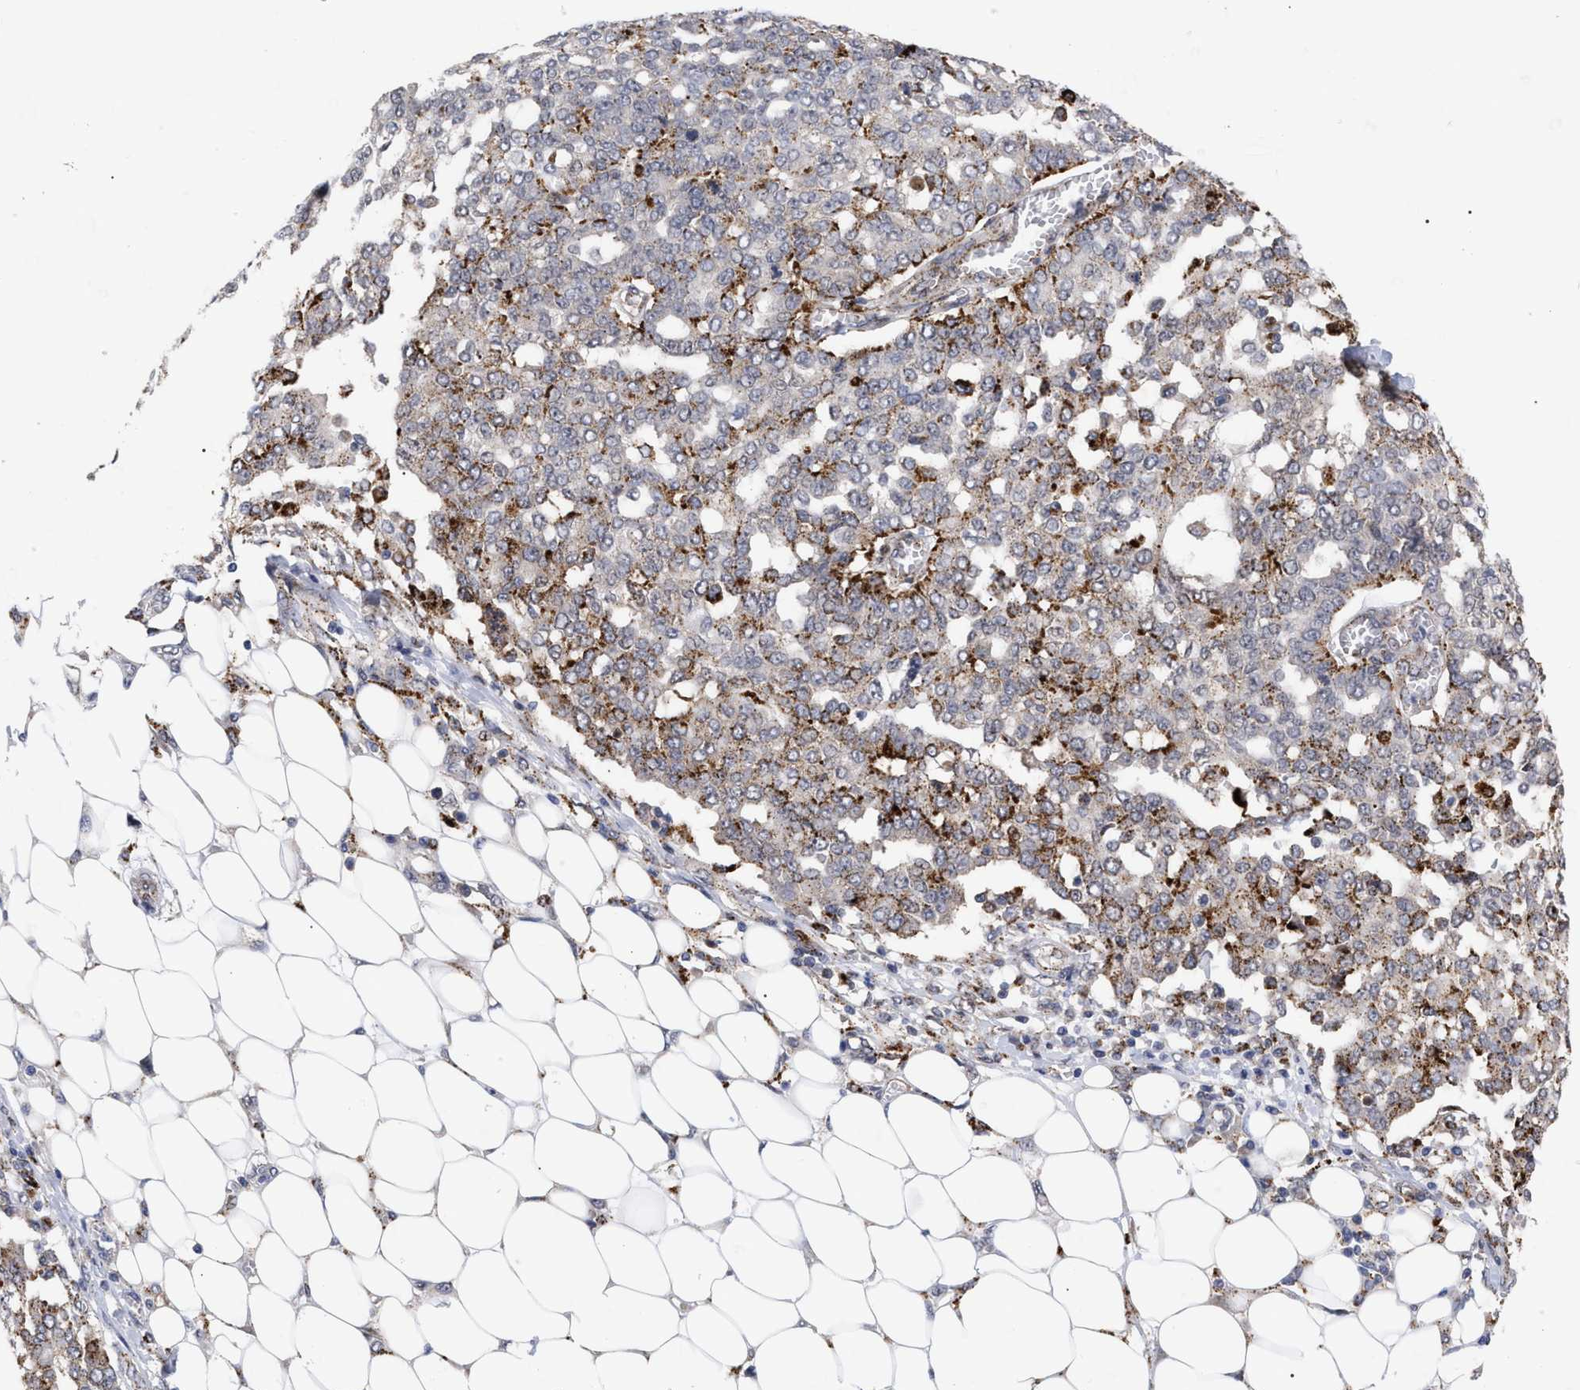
{"staining": {"intensity": "moderate", "quantity": "25%-75%", "location": "cytoplasmic/membranous"}, "tissue": "ovarian cancer", "cell_type": "Tumor cells", "image_type": "cancer", "snomed": [{"axis": "morphology", "description": "Cystadenocarcinoma, serous, NOS"}, {"axis": "topography", "description": "Soft tissue"}, {"axis": "topography", "description": "Ovary"}], "caption": "Protein expression analysis of ovarian cancer (serous cystadenocarcinoma) demonstrates moderate cytoplasmic/membranous staining in about 25%-75% of tumor cells. (IHC, brightfield microscopy, high magnification).", "gene": "UPF1", "patient": {"sex": "female", "age": 57}}